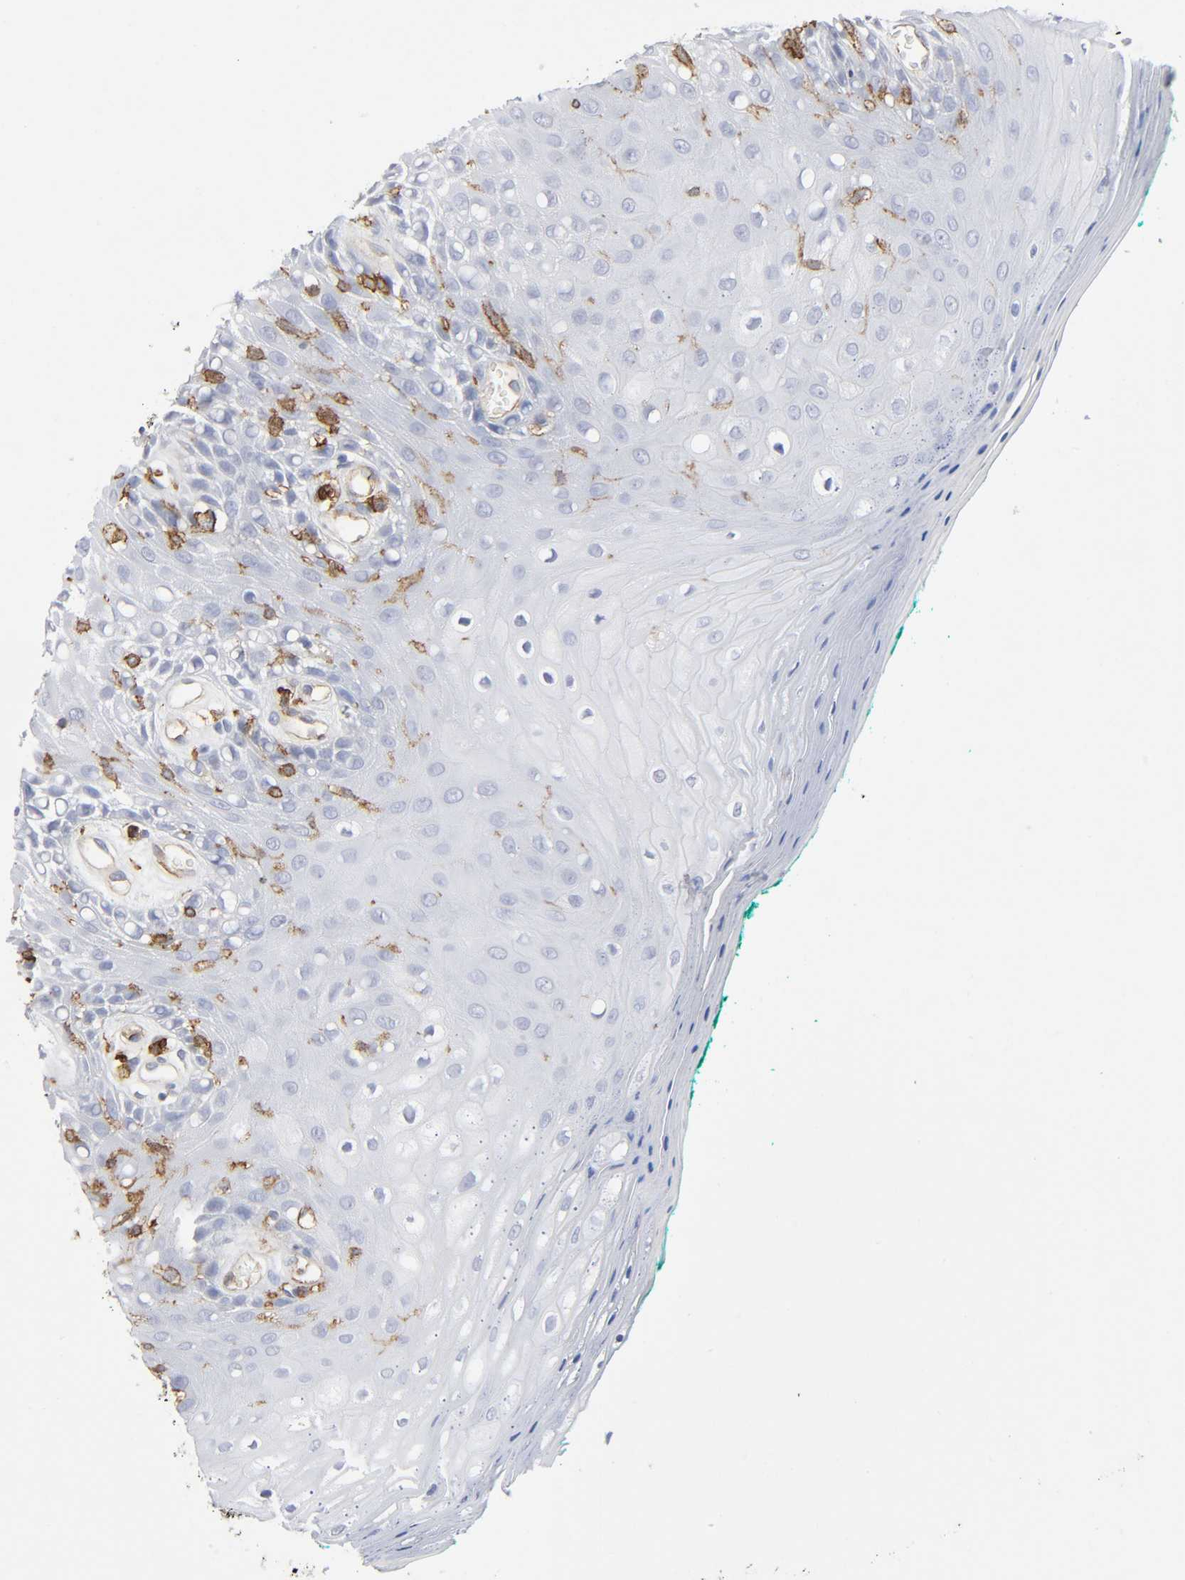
{"staining": {"intensity": "negative", "quantity": "none", "location": "none"}, "tissue": "oral mucosa", "cell_type": "Squamous epithelial cells", "image_type": "normal", "snomed": [{"axis": "morphology", "description": "Normal tissue, NOS"}, {"axis": "morphology", "description": "Squamous cell carcinoma, NOS"}, {"axis": "topography", "description": "Skeletal muscle"}, {"axis": "topography", "description": "Oral tissue"}, {"axis": "topography", "description": "Head-Neck"}], "caption": "DAB (3,3'-diaminobenzidine) immunohistochemical staining of unremarkable oral mucosa exhibits no significant positivity in squamous epithelial cells. (DAB (3,3'-diaminobenzidine) IHC with hematoxylin counter stain).", "gene": "LYN", "patient": {"sex": "female", "age": 84}}